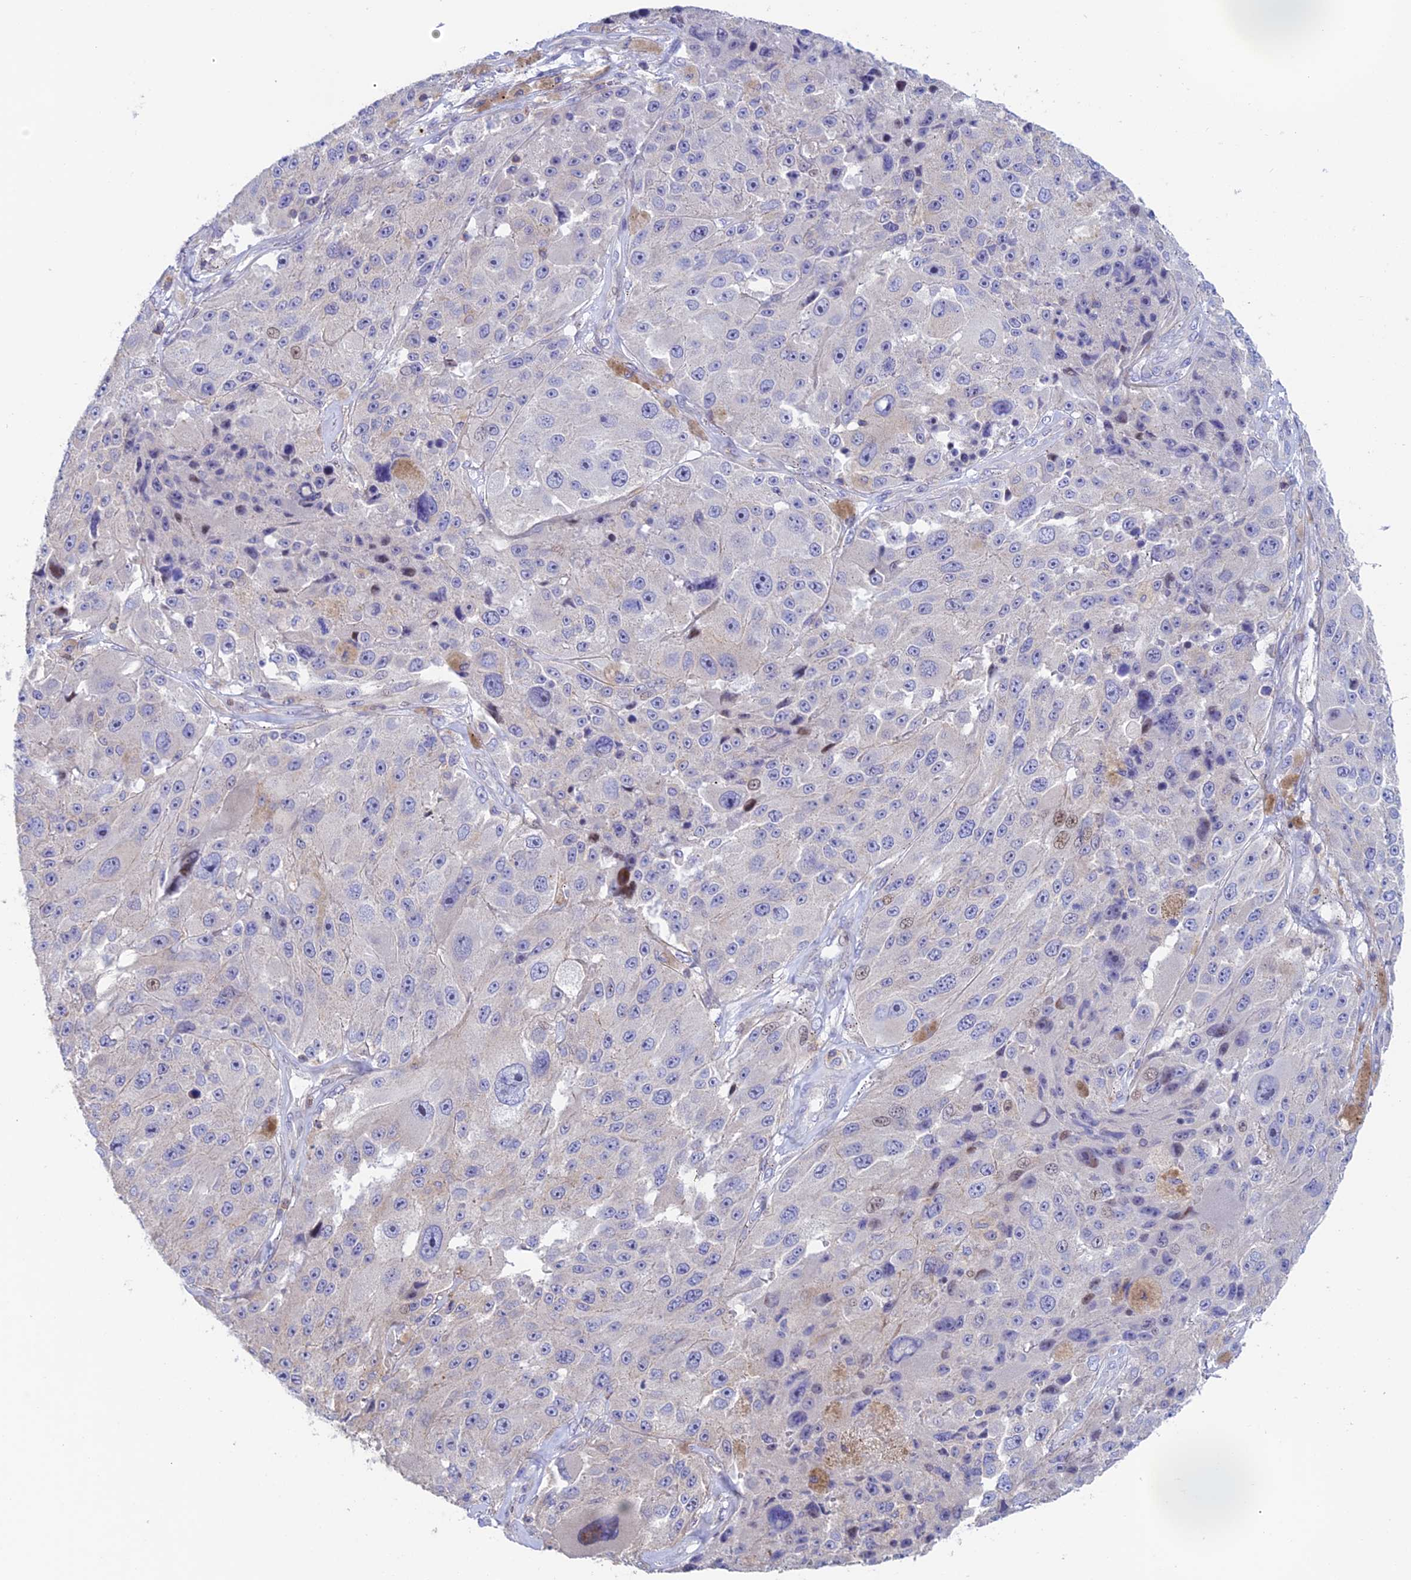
{"staining": {"intensity": "negative", "quantity": "none", "location": "none"}, "tissue": "melanoma", "cell_type": "Tumor cells", "image_type": "cancer", "snomed": [{"axis": "morphology", "description": "Malignant melanoma, Metastatic site"}, {"axis": "topography", "description": "Lymph node"}], "caption": "Protein analysis of malignant melanoma (metastatic site) displays no significant positivity in tumor cells. (DAB IHC with hematoxylin counter stain).", "gene": "PRIM1", "patient": {"sex": "male", "age": 62}}